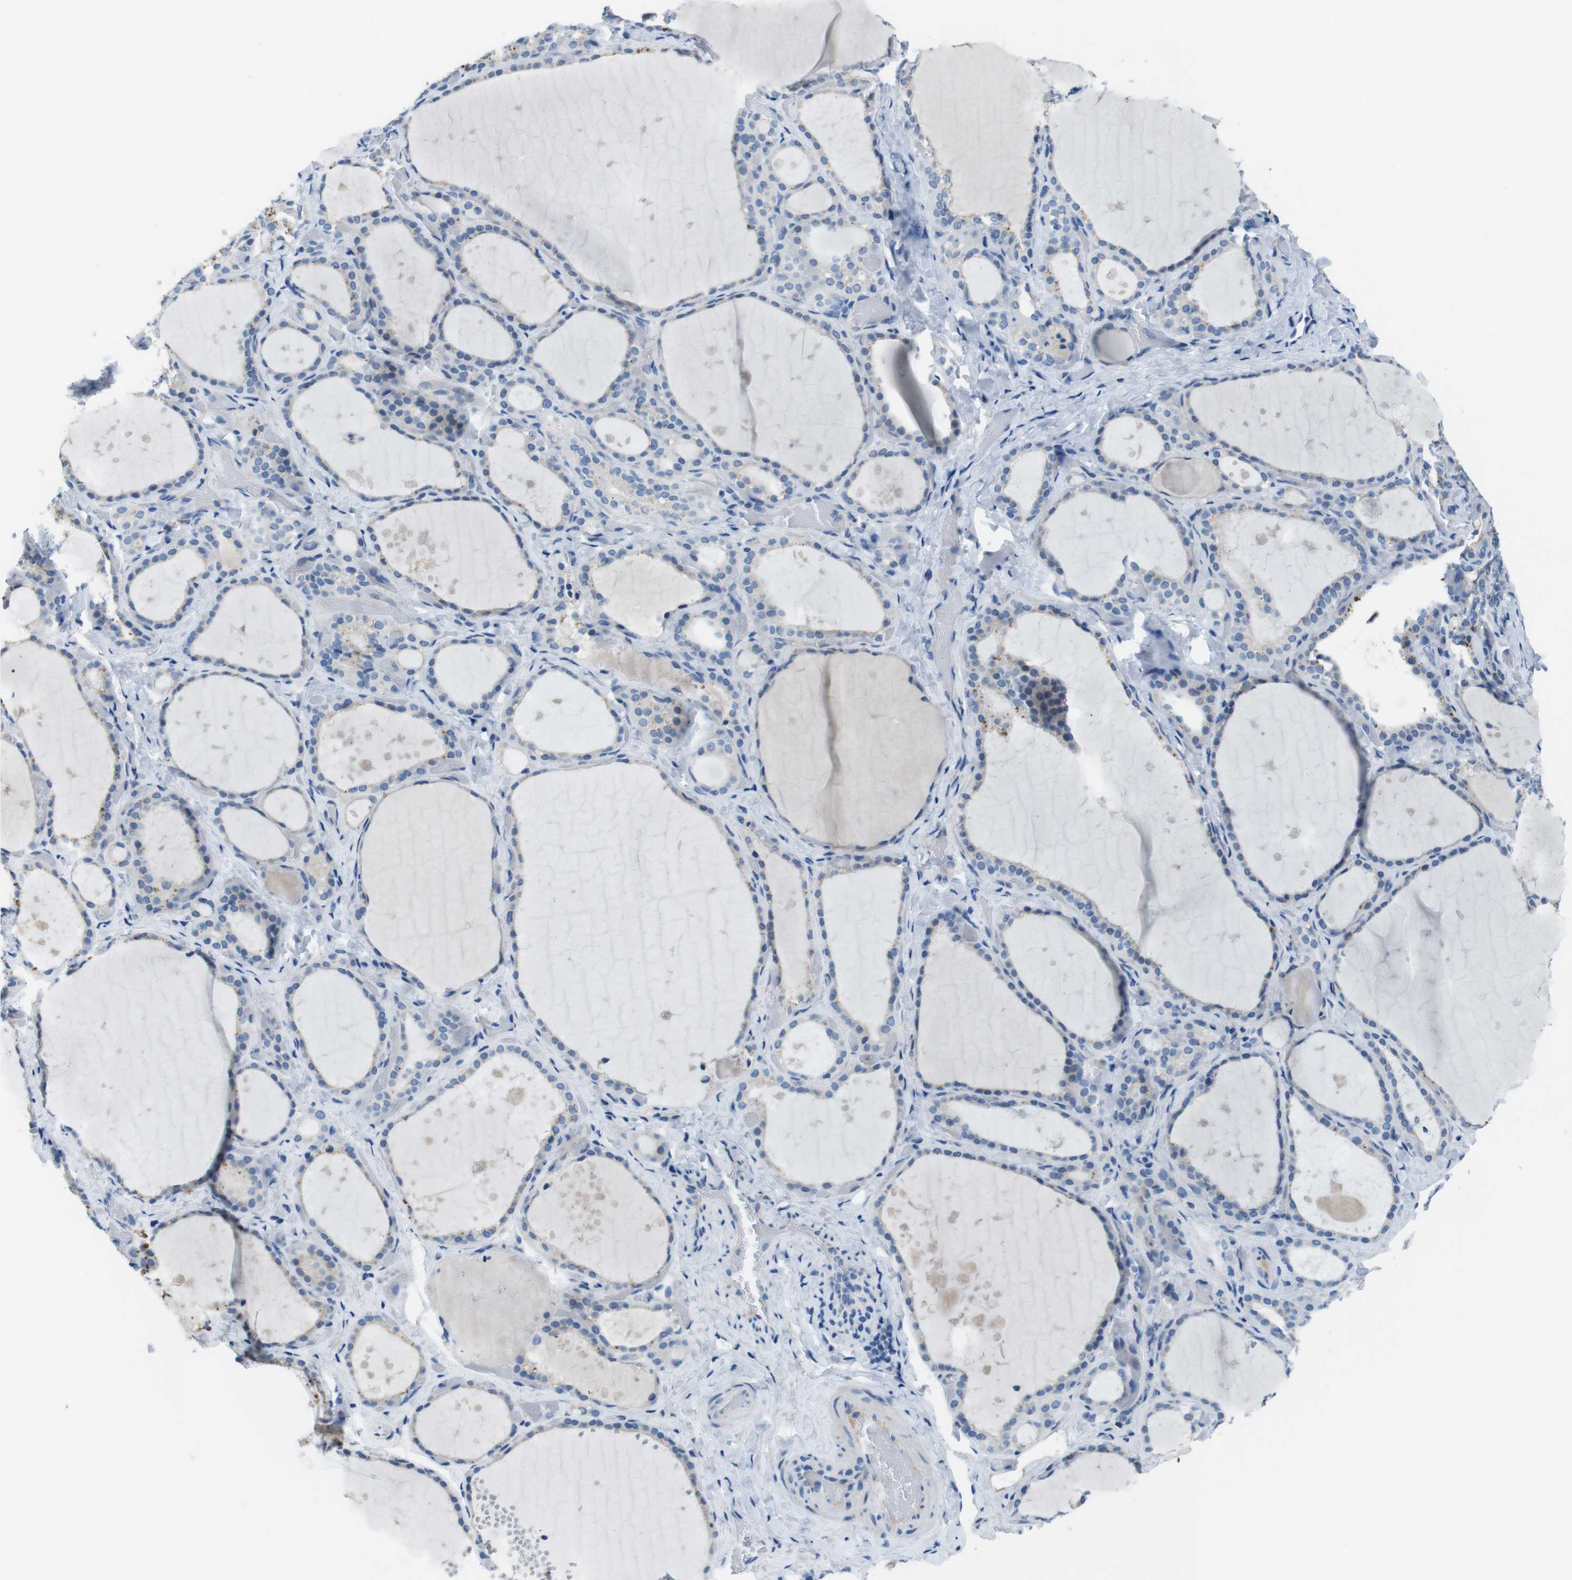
{"staining": {"intensity": "negative", "quantity": "none", "location": "none"}, "tissue": "thyroid gland", "cell_type": "Glandular cells", "image_type": "normal", "snomed": [{"axis": "morphology", "description": "Normal tissue, NOS"}, {"axis": "topography", "description": "Thyroid gland"}], "caption": "Immunohistochemical staining of normal thyroid gland demonstrates no significant expression in glandular cells.", "gene": "SLC35A3", "patient": {"sex": "female", "age": 44}}